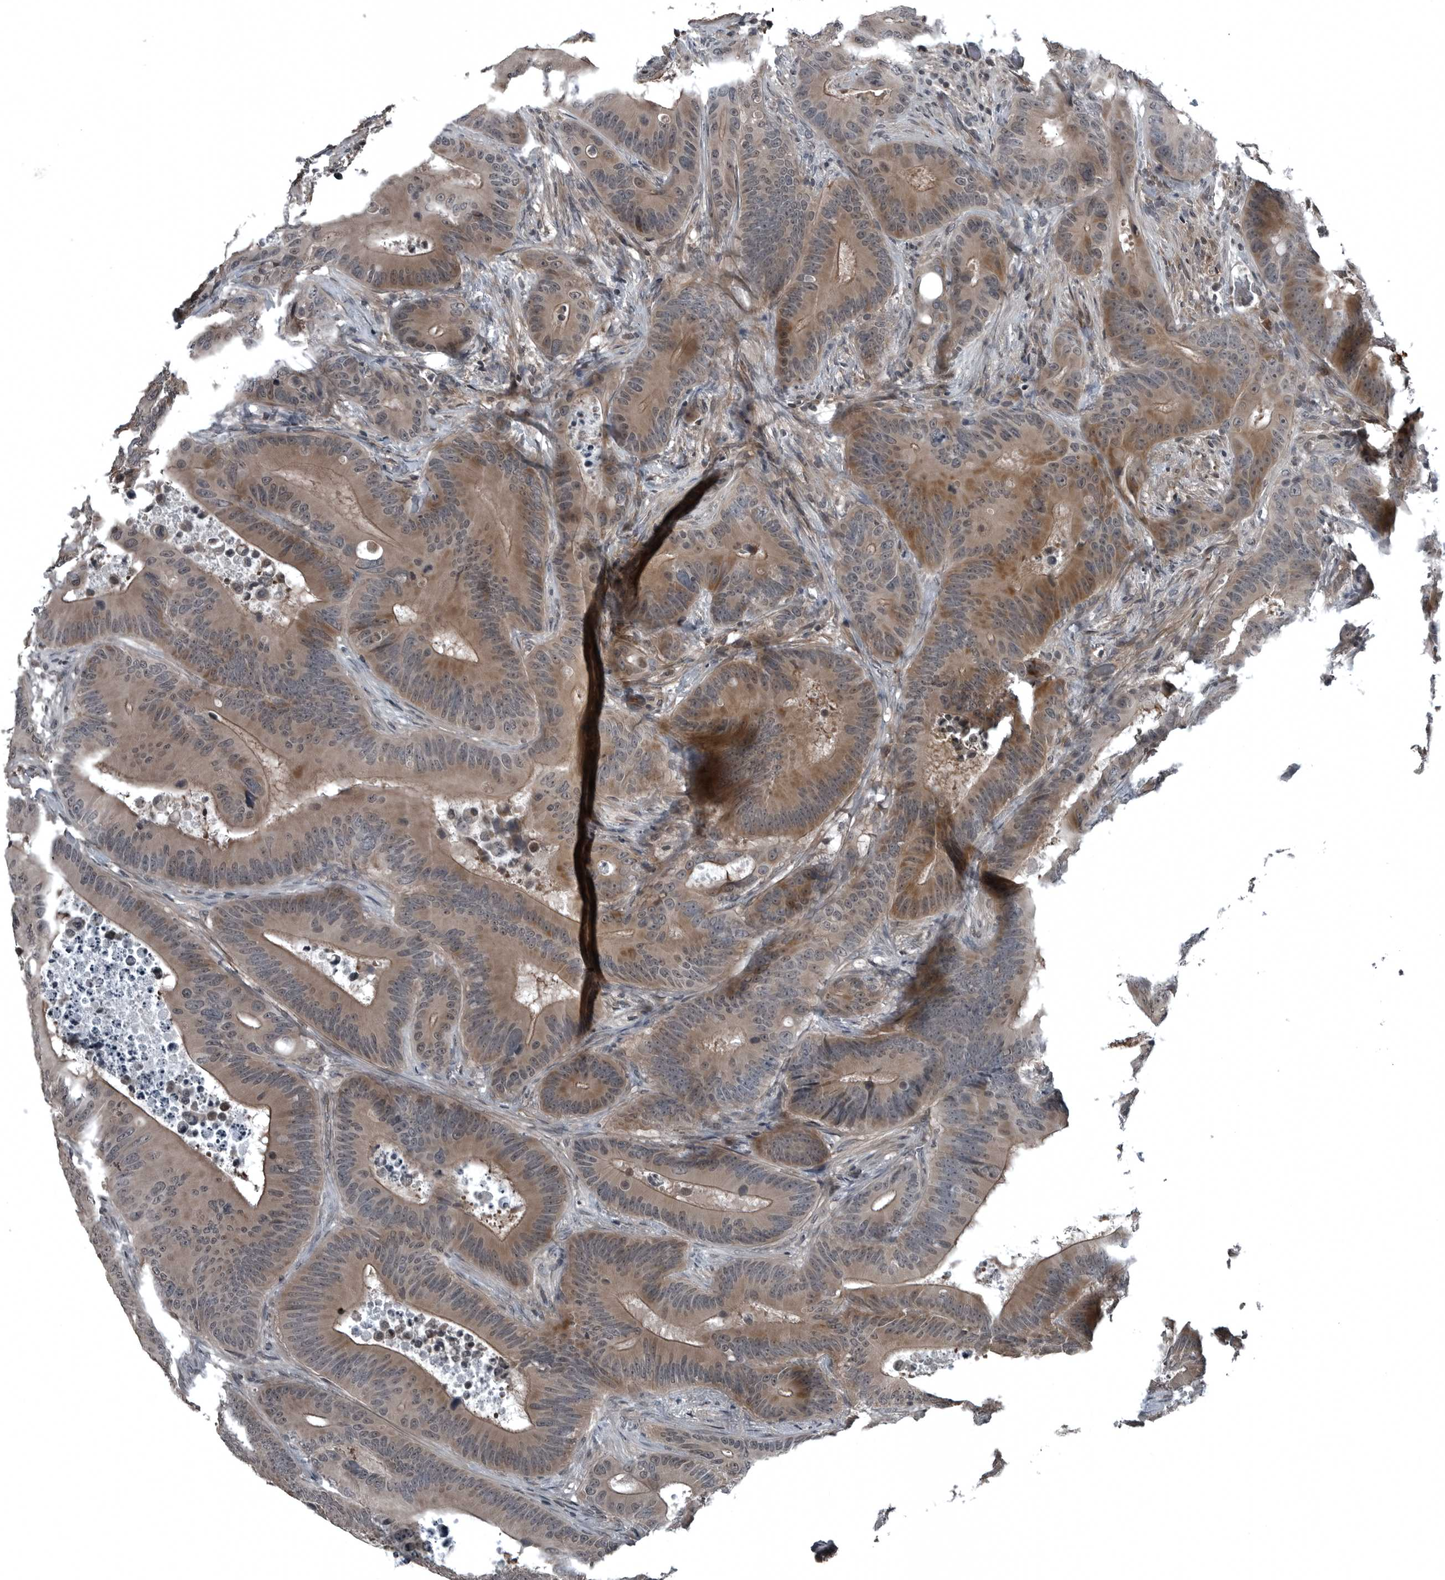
{"staining": {"intensity": "moderate", "quantity": ">75%", "location": "cytoplasmic/membranous,nuclear"}, "tissue": "colorectal cancer", "cell_type": "Tumor cells", "image_type": "cancer", "snomed": [{"axis": "morphology", "description": "Adenocarcinoma, NOS"}, {"axis": "topography", "description": "Colon"}], "caption": "High-power microscopy captured an IHC histopathology image of adenocarcinoma (colorectal), revealing moderate cytoplasmic/membranous and nuclear positivity in about >75% of tumor cells.", "gene": "GAK", "patient": {"sex": "male", "age": 83}}